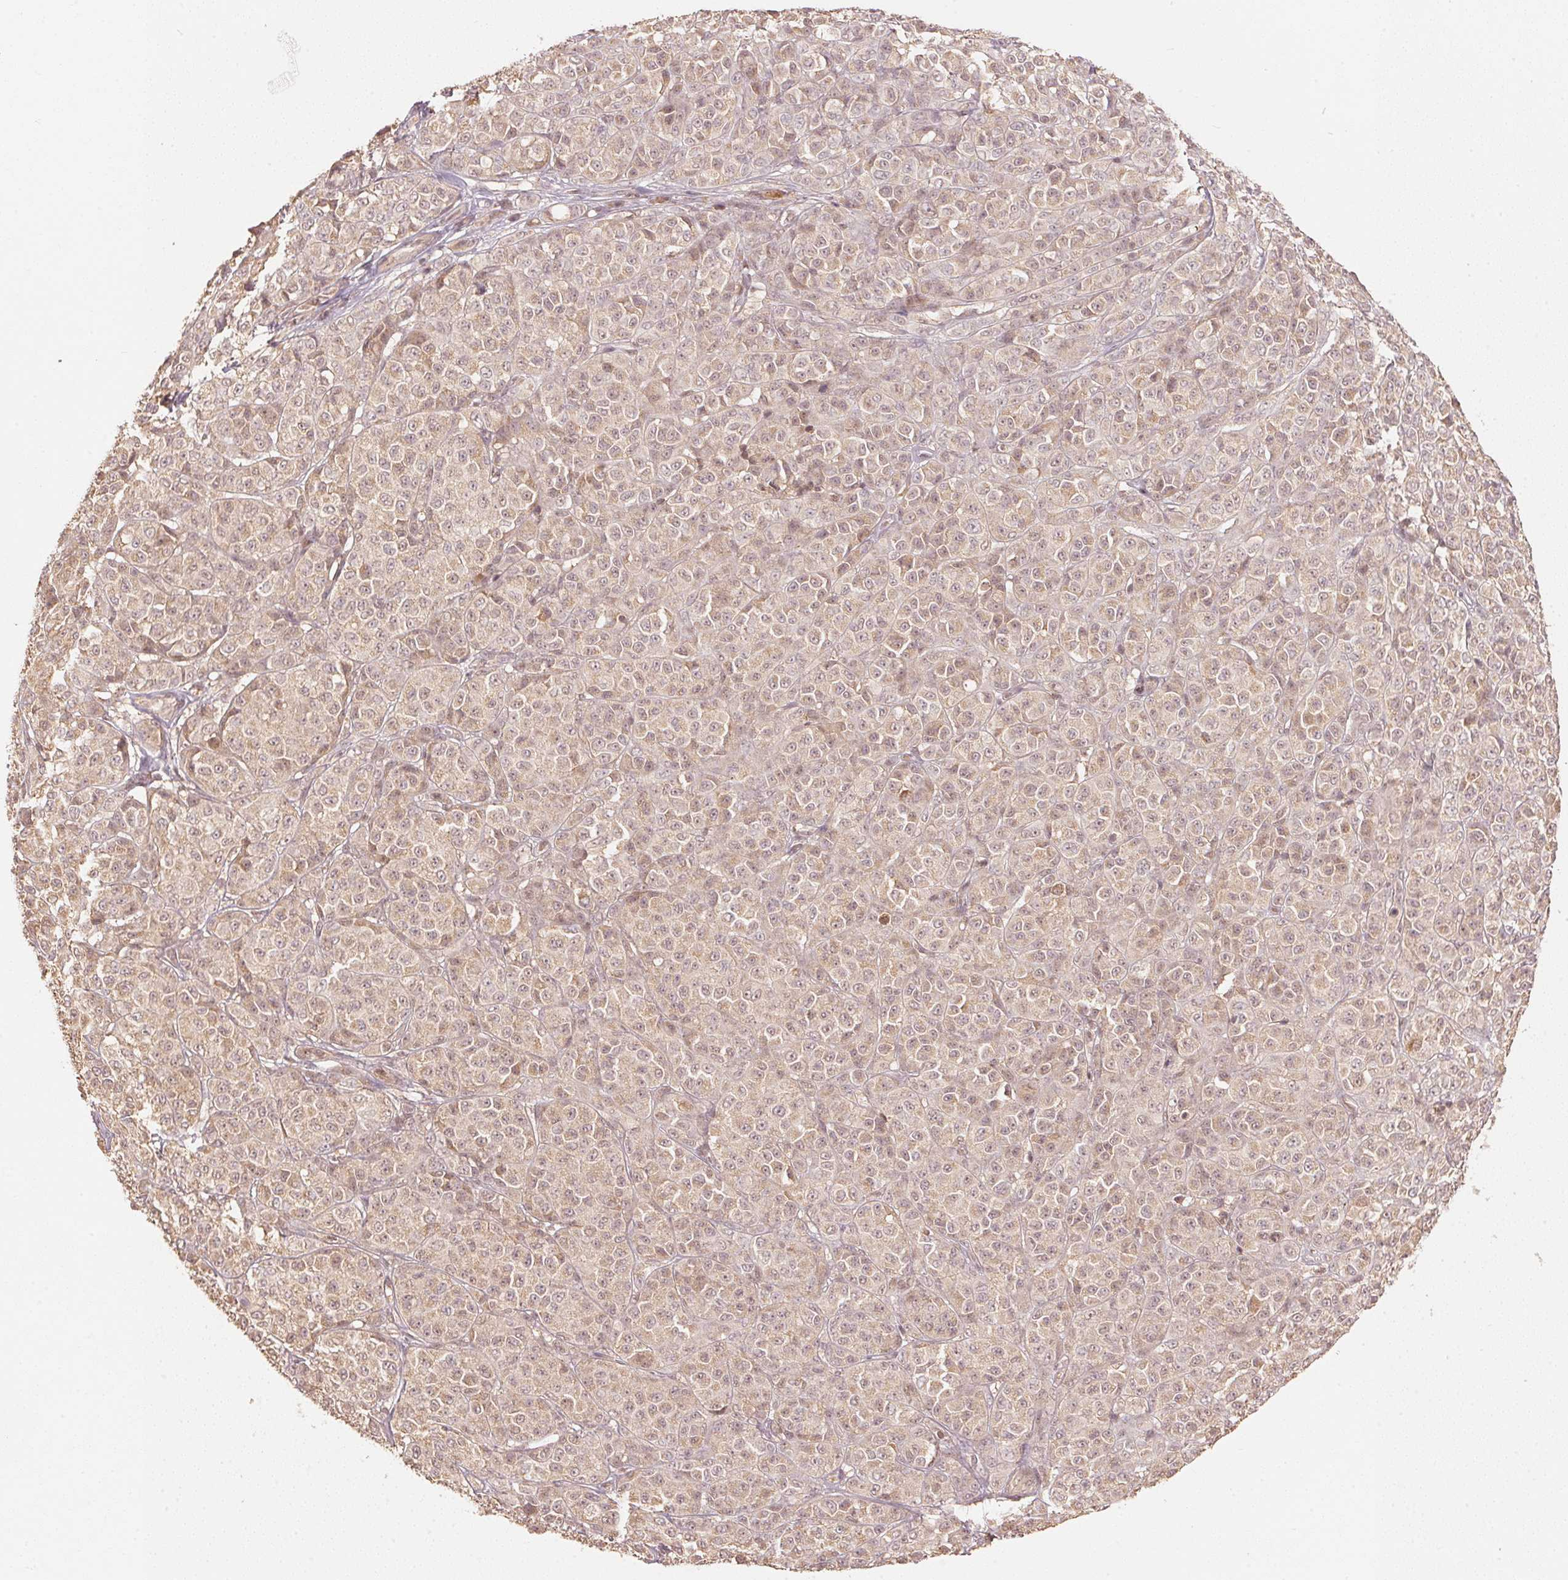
{"staining": {"intensity": "weak", "quantity": "25%-75%", "location": "cytoplasmic/membranous,nuclear"}, "tissue": "melanoma", "cell_type": "Tumor cells", "image_type": "cancer", "snomed": [{"axis": "morphology", "description": "Malignant melanoma, NOS"}, {"axis": "topography", "description": "Skin"}], "caption": "A brown stain highlights weak cytoplasmic/membranous and nuclear staining of a protein in melanoma tumor cells.", "gene": "C2orf73", "patient": {"sex": "male", "age": 89}}